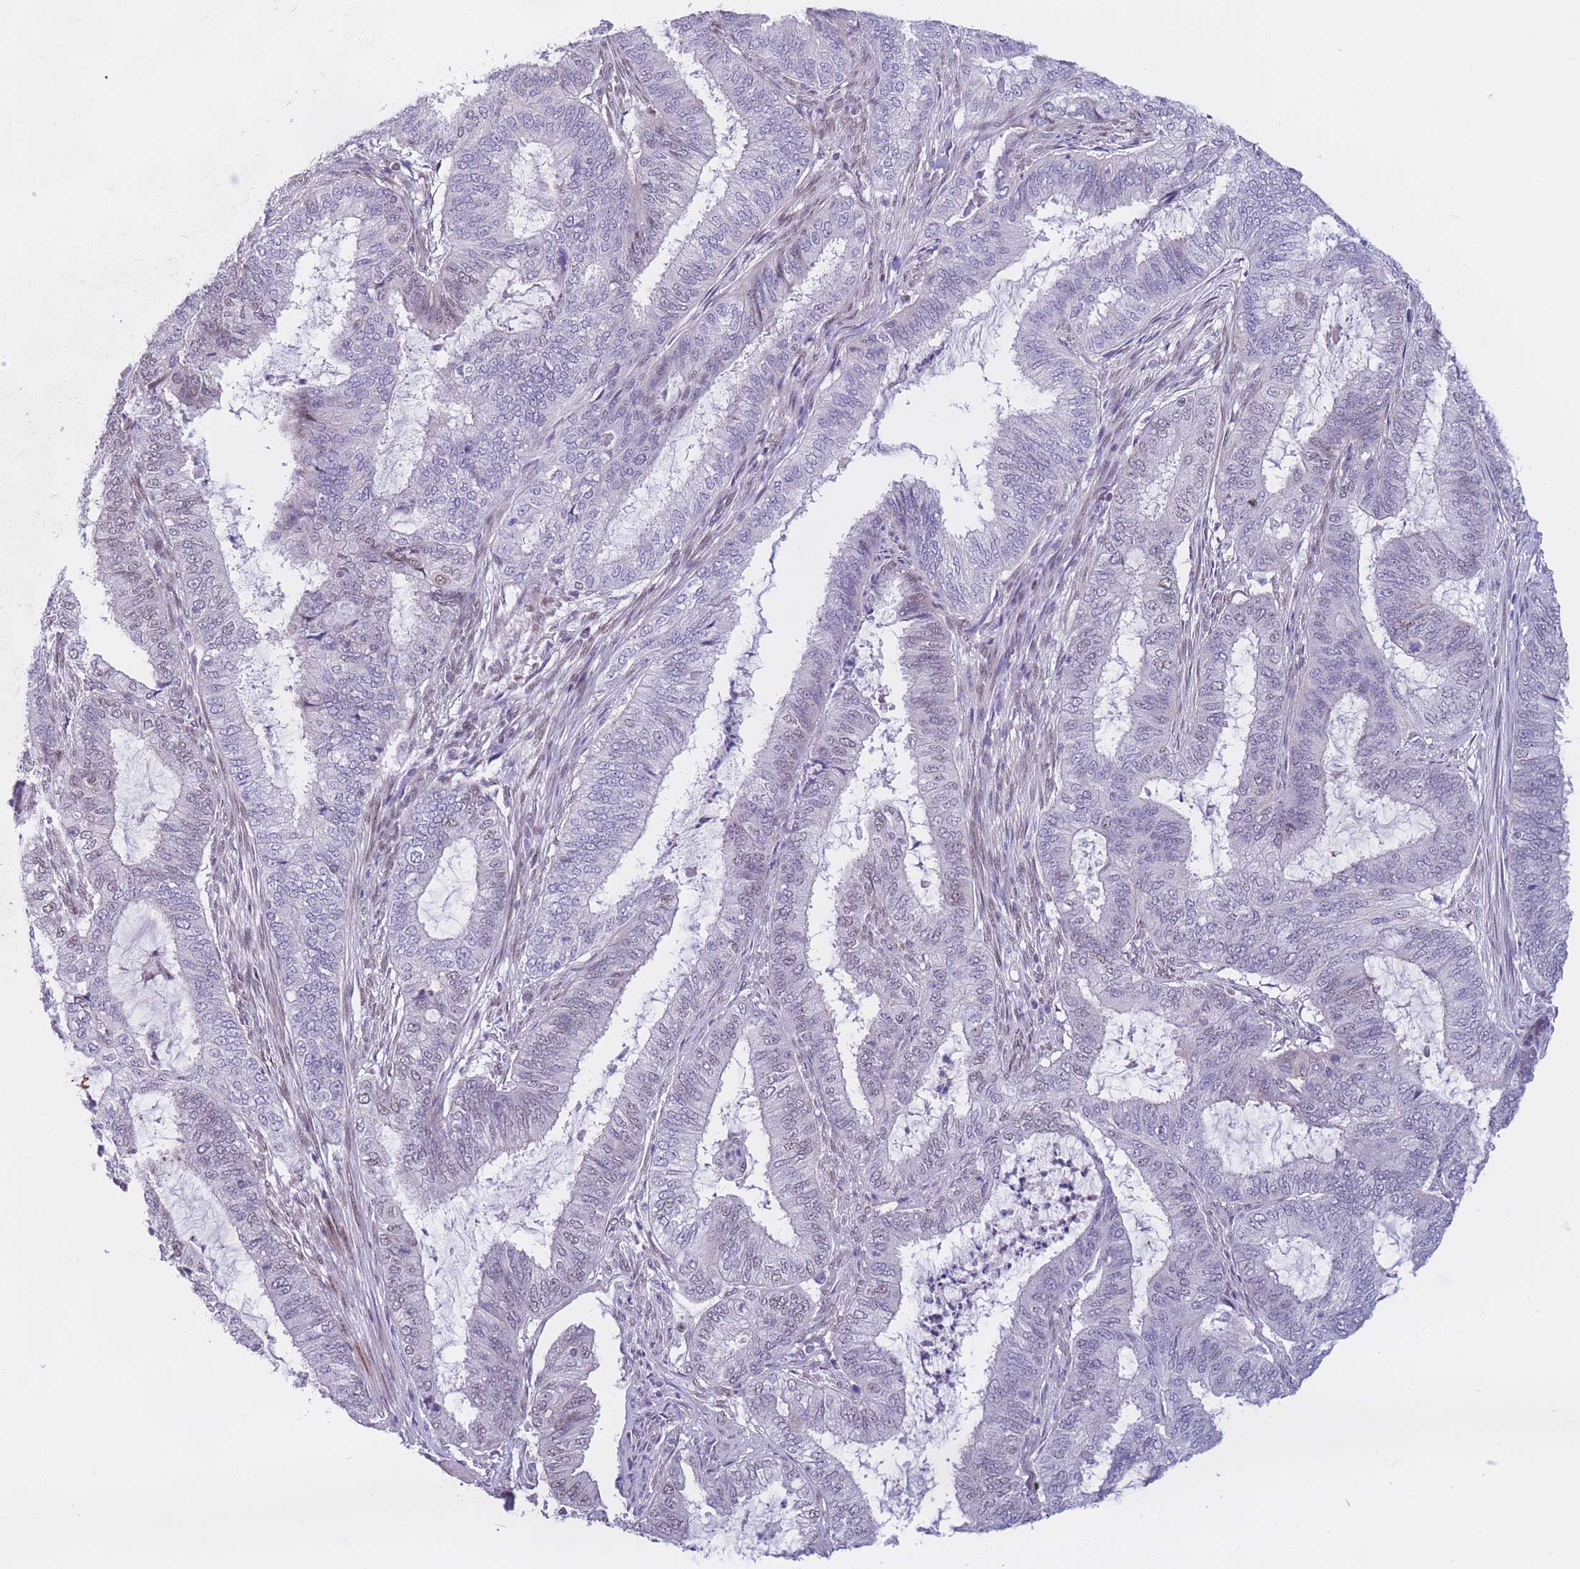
{"staining": {"intensity": "weak", "quantity": "<25%", "location": "nuclear"}, "tissue": "endometrial cancer", "cell_type": "Tumor cells", "image_type": "cancer", "snomed": [{"axis": "morphology", "description": "Adenocarcinoma, NOS"}, {"axis": "topography", "description": "Endometrium"}], "caption": "Tumor cells show no significant protein positivity in adenocarcinoma (endometrial).", "gene": "BCL9L", "patient": {"sex": "female", "age": 51}}